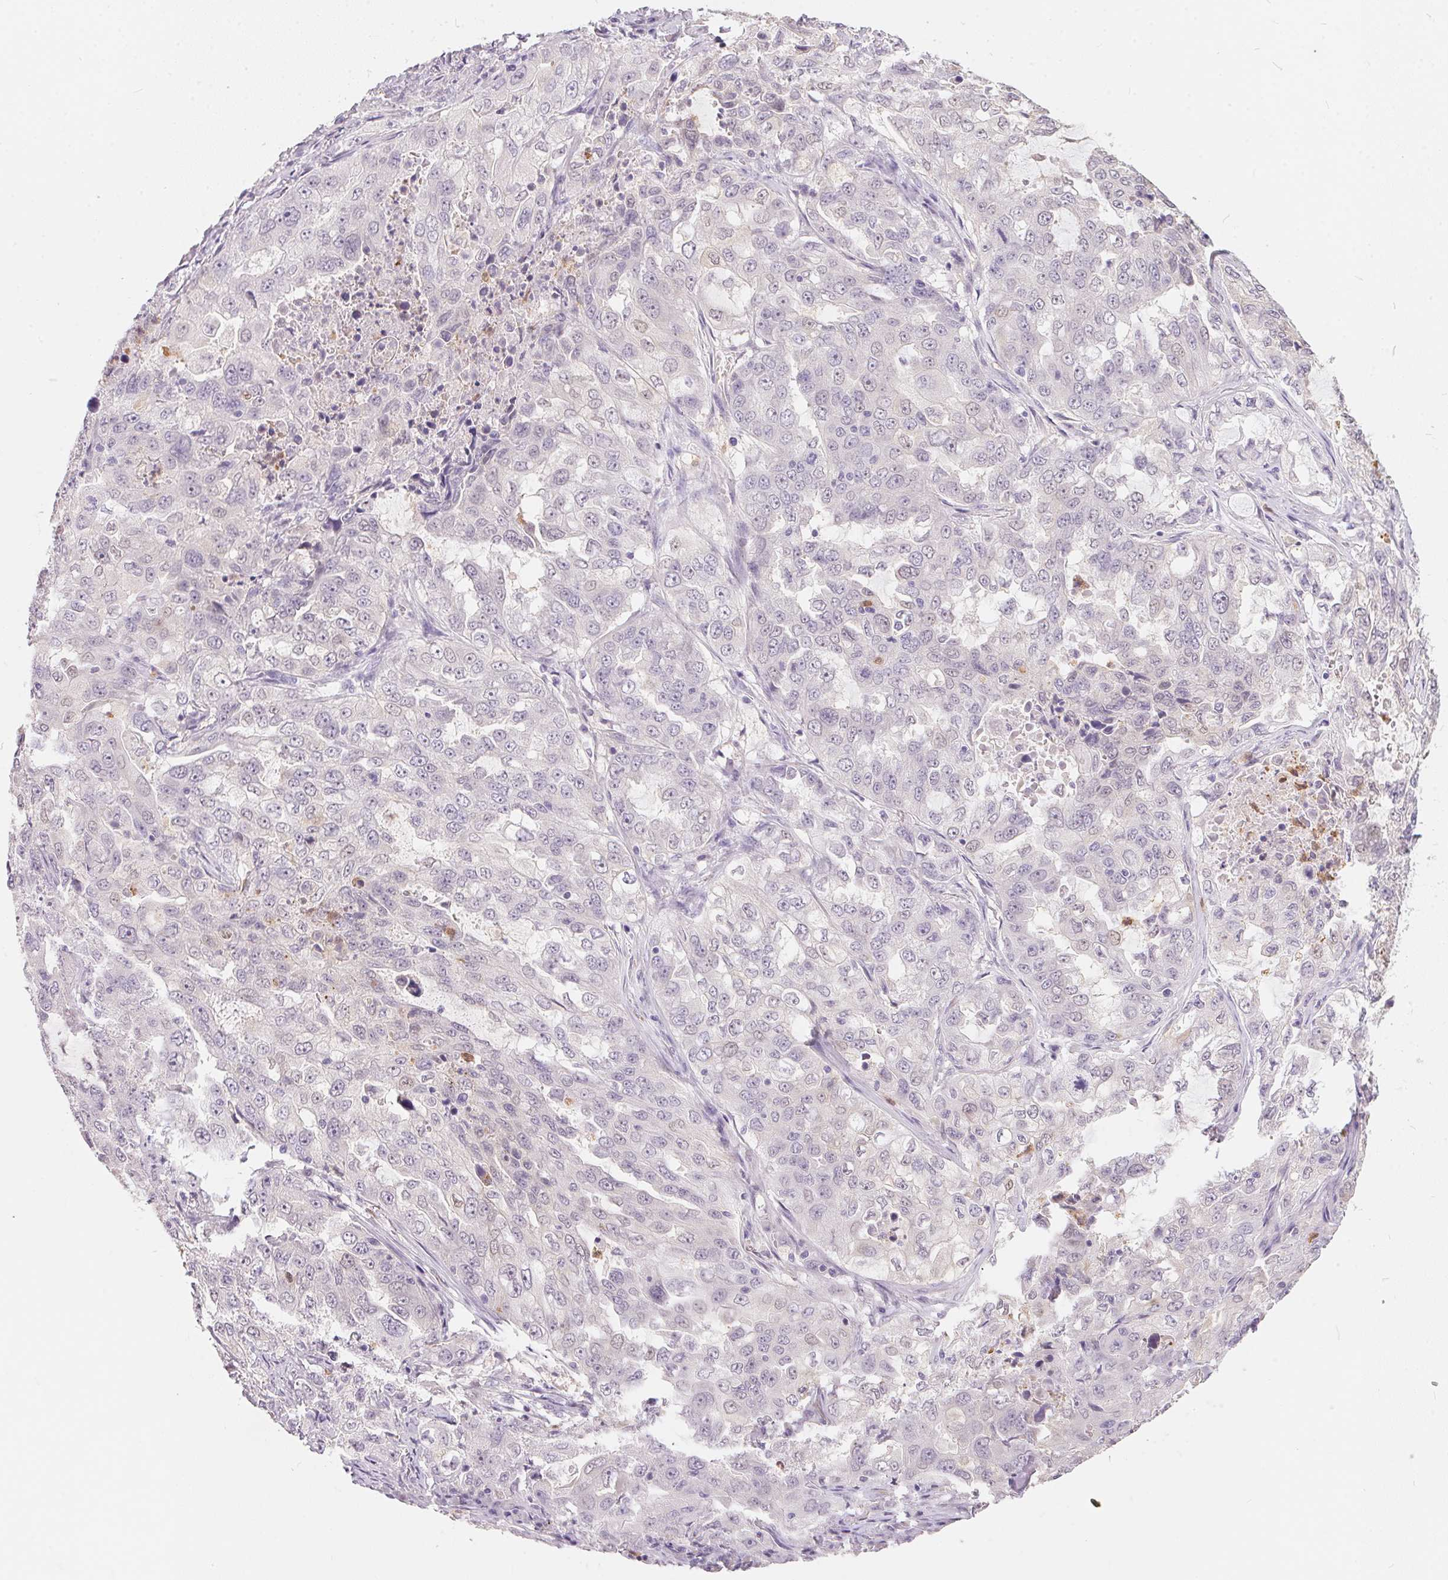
{"staining": {"intensity": "negative", "quantity": "none", "location": "none"}, "tissue": "lung cancer", "cell_type": "Tumor cells", "image_type": "cancer", "snomed": [{"axis": "morphology", "description": "Adenocarcinoma, NOS"}, {"axis": "topography", "description": "Lung"}], "caption": "Immunohistochemistry photomicrograph of neoplastic tissue: lung cancer (adenocarcinoma) stained with DAB (3,3'-diaminobenzidine) exhibits no significant protein expression in tumor cells.", "gene": "SERPINB1", "patient": {"sex": "female", "age": 61}}